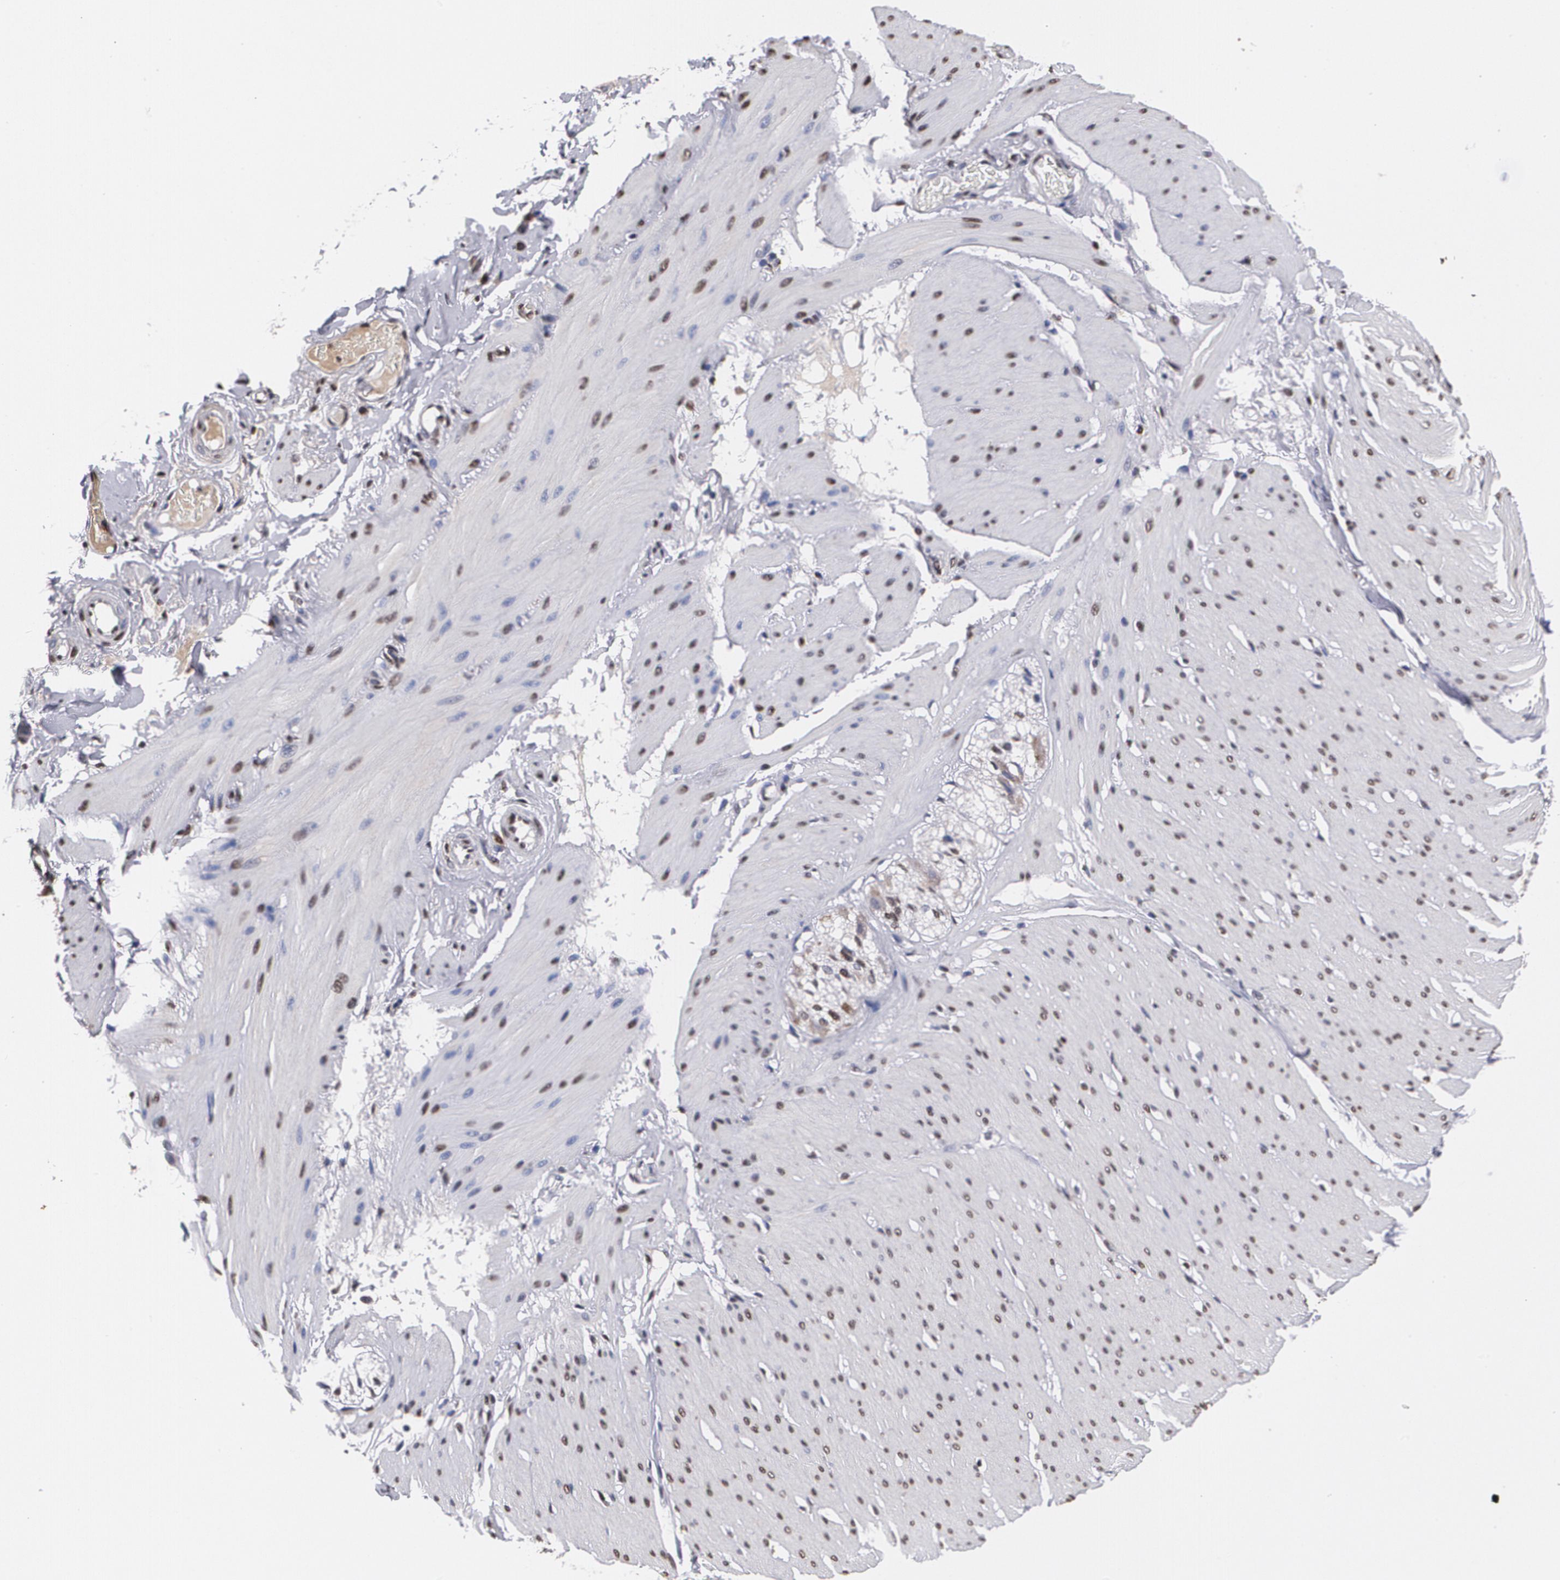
{"staining": {"intensity": "negative", "quantity": "none", "location": "none"}, "tissue": "smooth muscle", "cell_type": "Smooth muscle cells", "image_type": "normal", "snomed": [{"axis": "morphology", "description": "Normal tissue, NOS"}, {"axis": "topography", "description": "Smooth muscle"}, {"axis": "topography", "description": "Colon"}], "caption": "A micrograph of smooth muscle stained for a protein demonstrates no brown staining in smooth muscle cells.", "gene": "MVP", "patient": {"sex": "male", "age": 67}}